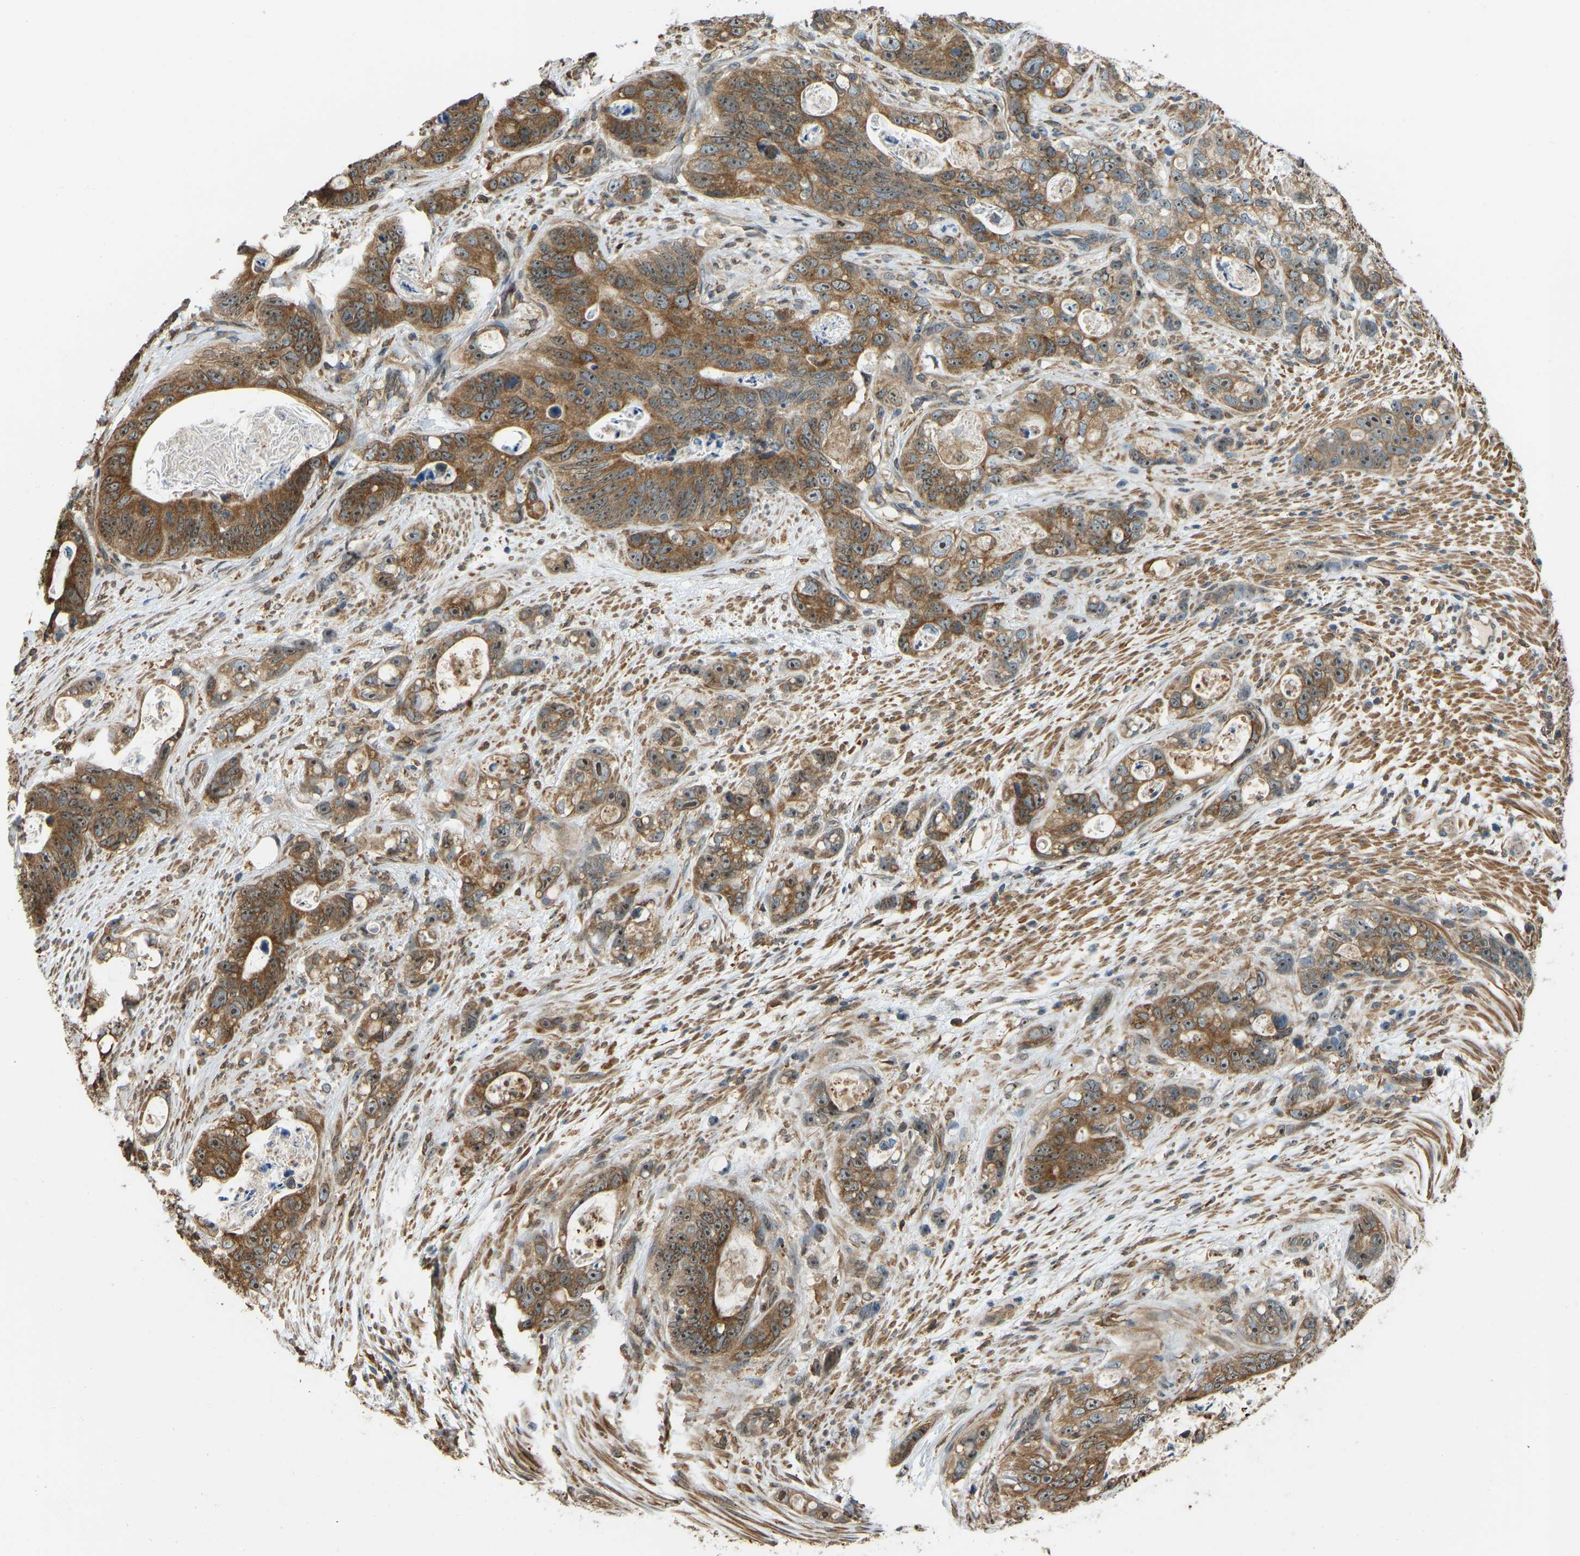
{"staining": {"intensity": "moderate", "quantity": ">75%", "location": "cytoplasmic/membranous,nuclear"}, "tissue": "stomach cancer", "cell_type": "Tumor cells", "image_type": "cancer", "snomed": [{"axis": "morphology", "description": "Normal tissue, NOS"}, {"axis": "morphology", "description": "Adenocarcinoma, NOS"}, {"axis": "topography", "description": "Stomach"}], "caption": "Protein analysis of stomach adenocarcinoma tissue demonstrates moderate cytoplasmic/membranous and nuclear staining in approximately >75% of tumor cells.", "gene": "OS9", "patient": {"sex": "female", "age": 89}}